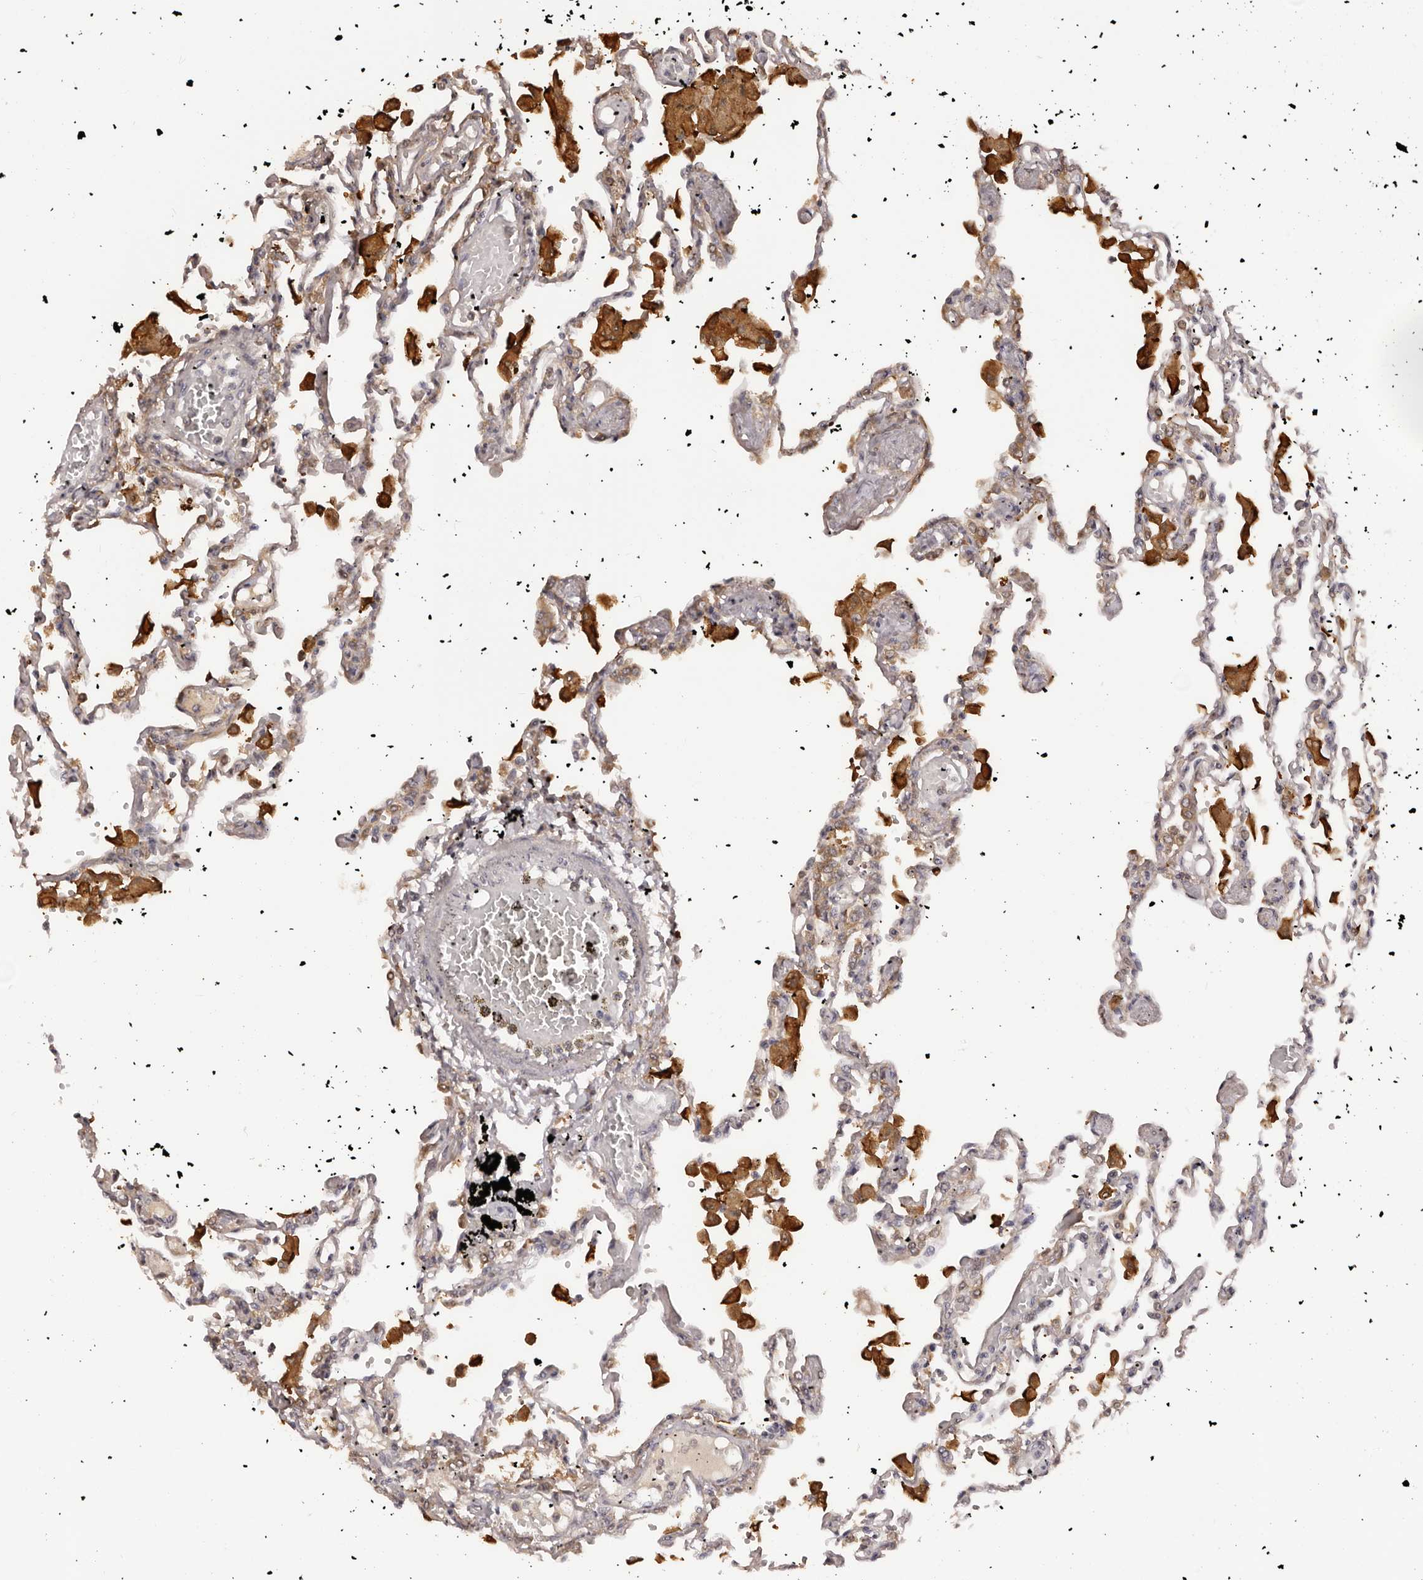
{"staining": {"intensity": "weak", "quantity": "25%-75%", "location": "cytoplasmic/membranous"}, "tissue": "lung", "cell_type": "Alveolar cells", "image_type": "normal", "snomed": [{"axis": "morphology", "description": "Normal tissue, NOS"}, {"axis": "topography", "description": "Bronchus"}, {"axis": "topography", "description": "Lung"}], "caption": "Immunohistochemistry (IHC) of unremarkable lung displays low levels of weak cytoplasmic/membranous positivity in approximately 25%-75% of alveolar cells.", "gene": "KCNJ8", "patient": {"sex": "female", "age": 49}}